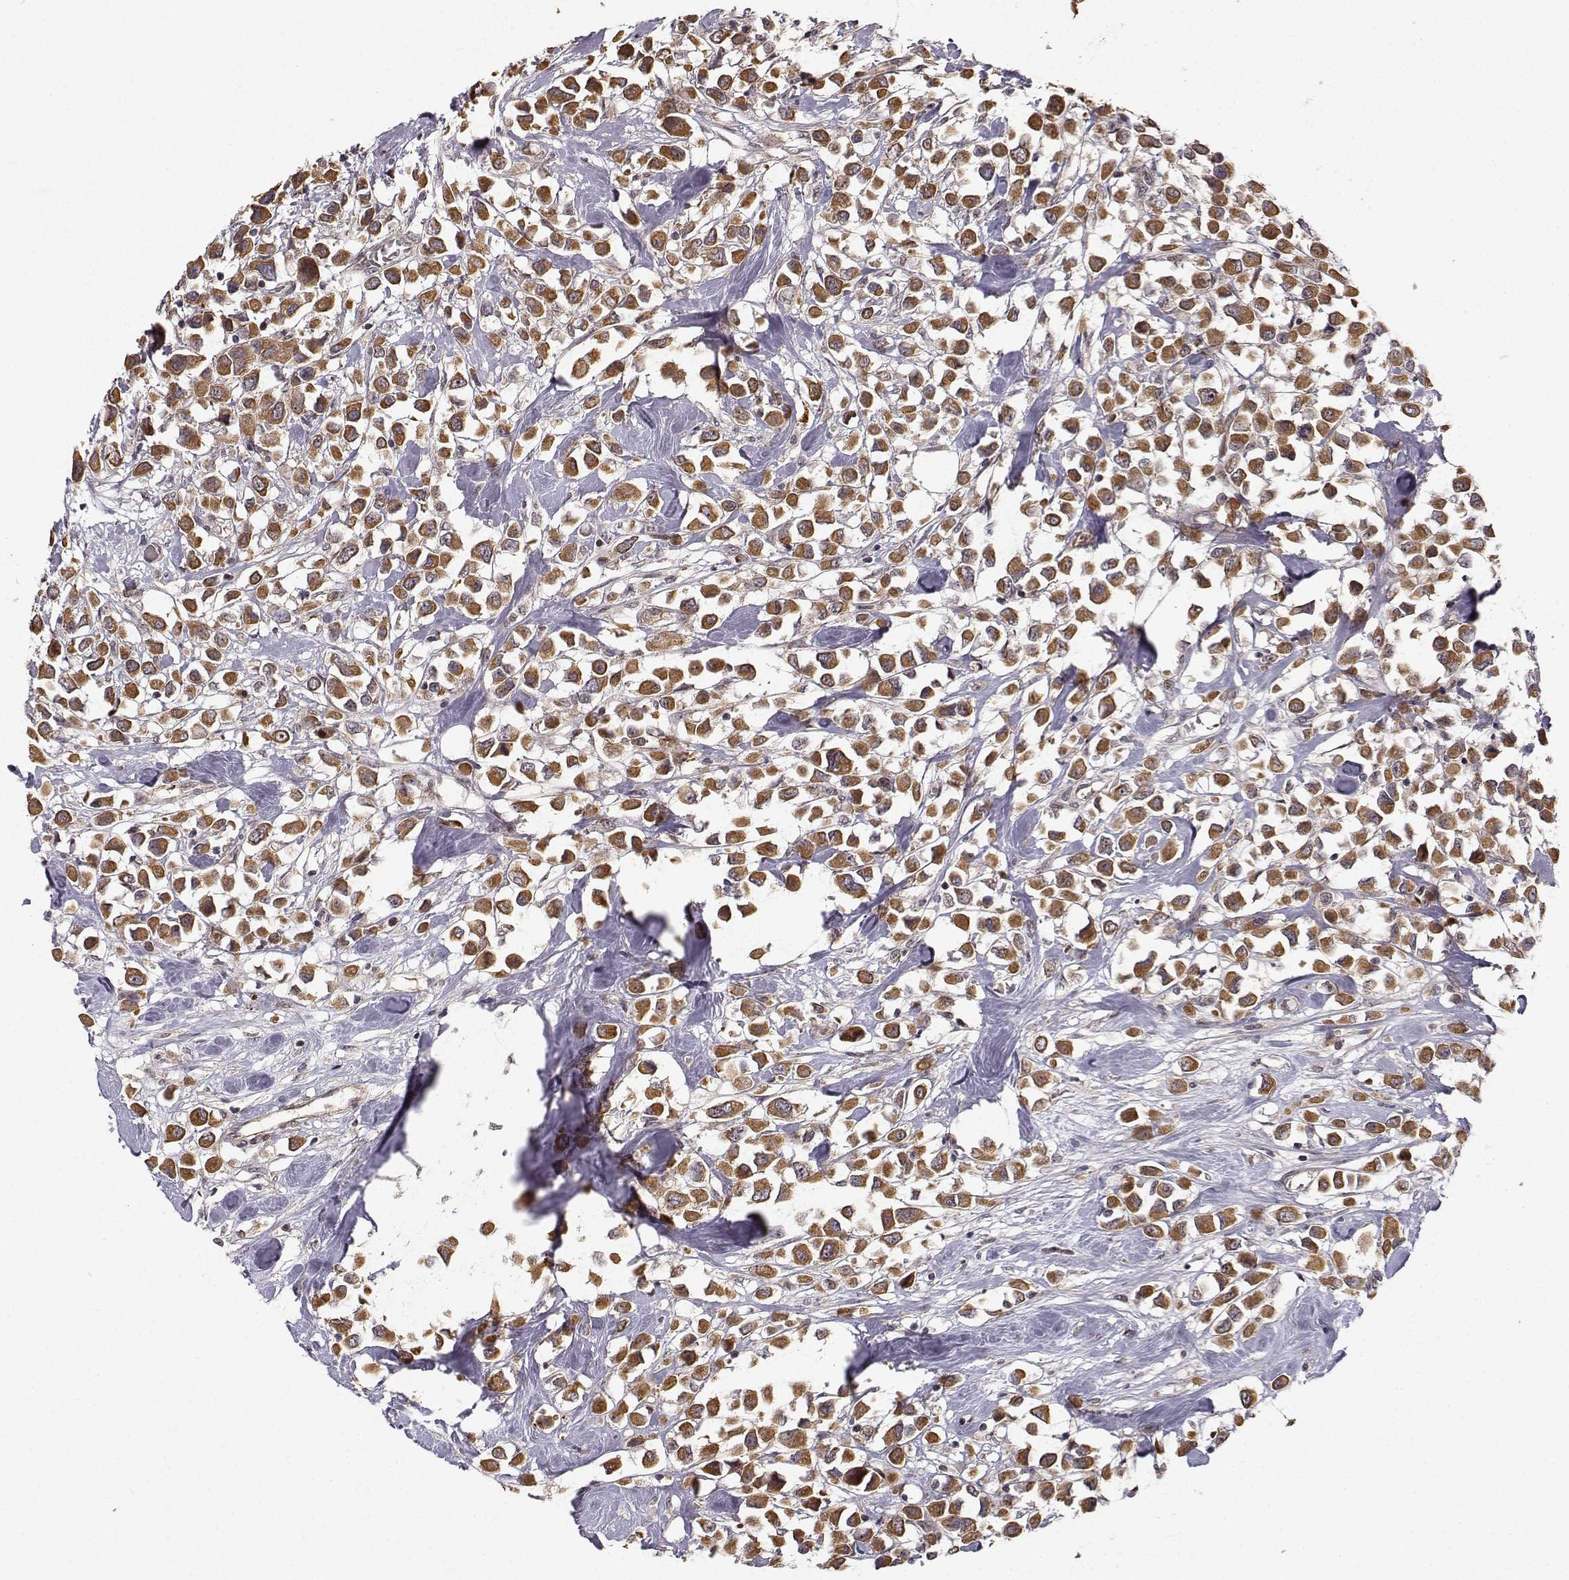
{"staining": {"intensity": "strong", "quantity": ">75%", "location": "cytoplasmic/membranous"}, "tissue": "breast cancer", "cell_type": "Tumor cells", "image_type": "cancer", "snomed": [{"axis": "morphology", "description": "Duct carcinoma"}, {"axis": "topography", "description": "Breast"}], "caption": "Breast intraductal carcinoma stained with immunohistochemistry displays strong cytoplasmic/membranous staining in approximately >75% of tumor cells.", "gene": "APC", "patient": {"sex": "female", "age": 61}}